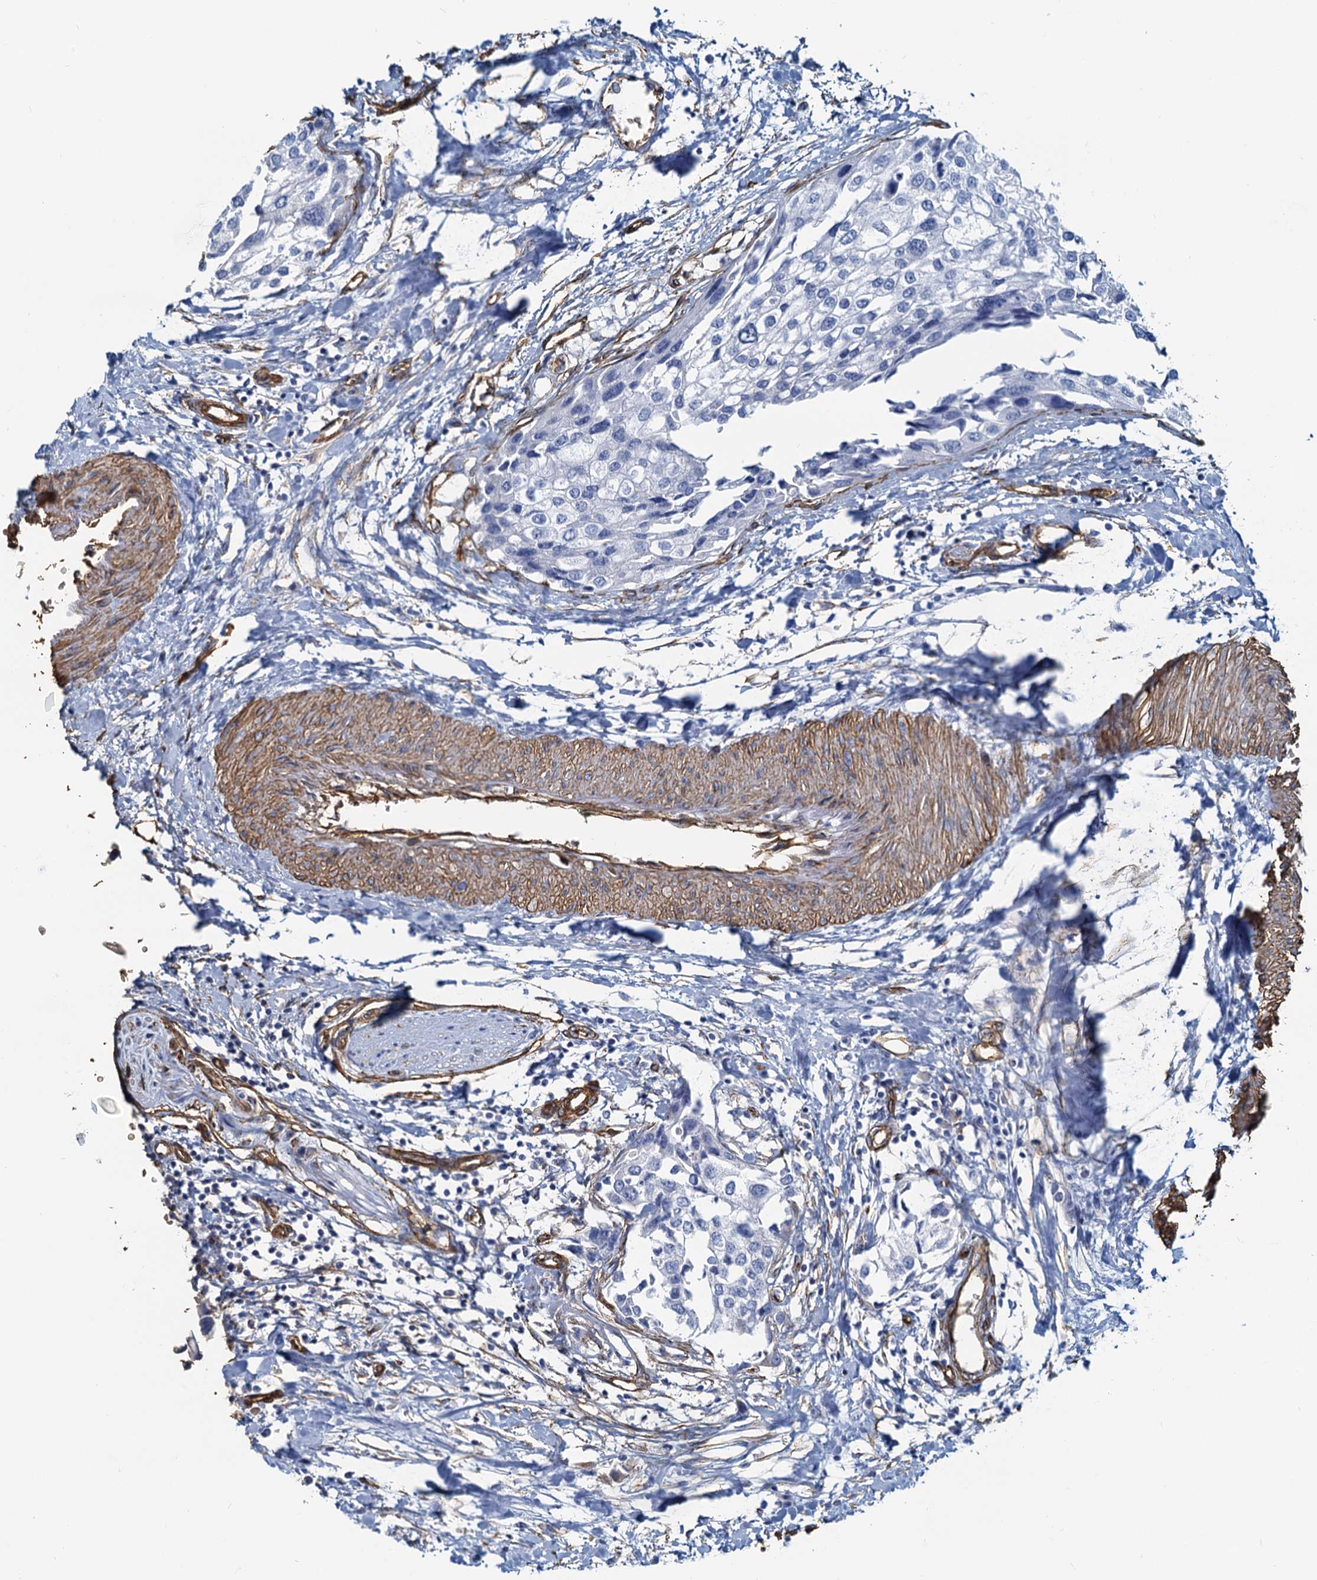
{"staining": {"intensity": "negative", "quantity": "none", "location": "none"}, "tissue": "urothelial cancer", "cell_type": "Tumor cells", "image_type": "cancer", "snomed": [{"axis": "morphology", "description": "Urothelial carcinoma, High grade"}, {"axis": "topography", "description": "Urinary bladder"}], "caption": "Urothelial cancer was stained to show a protein in brown. There is no significant expression in tumor cells. (Immunohistochemistry (ihc), brightfield microscopy, high magnification).", "gene": "DGKG", "patient": {"sex": "male", "age": 64}}